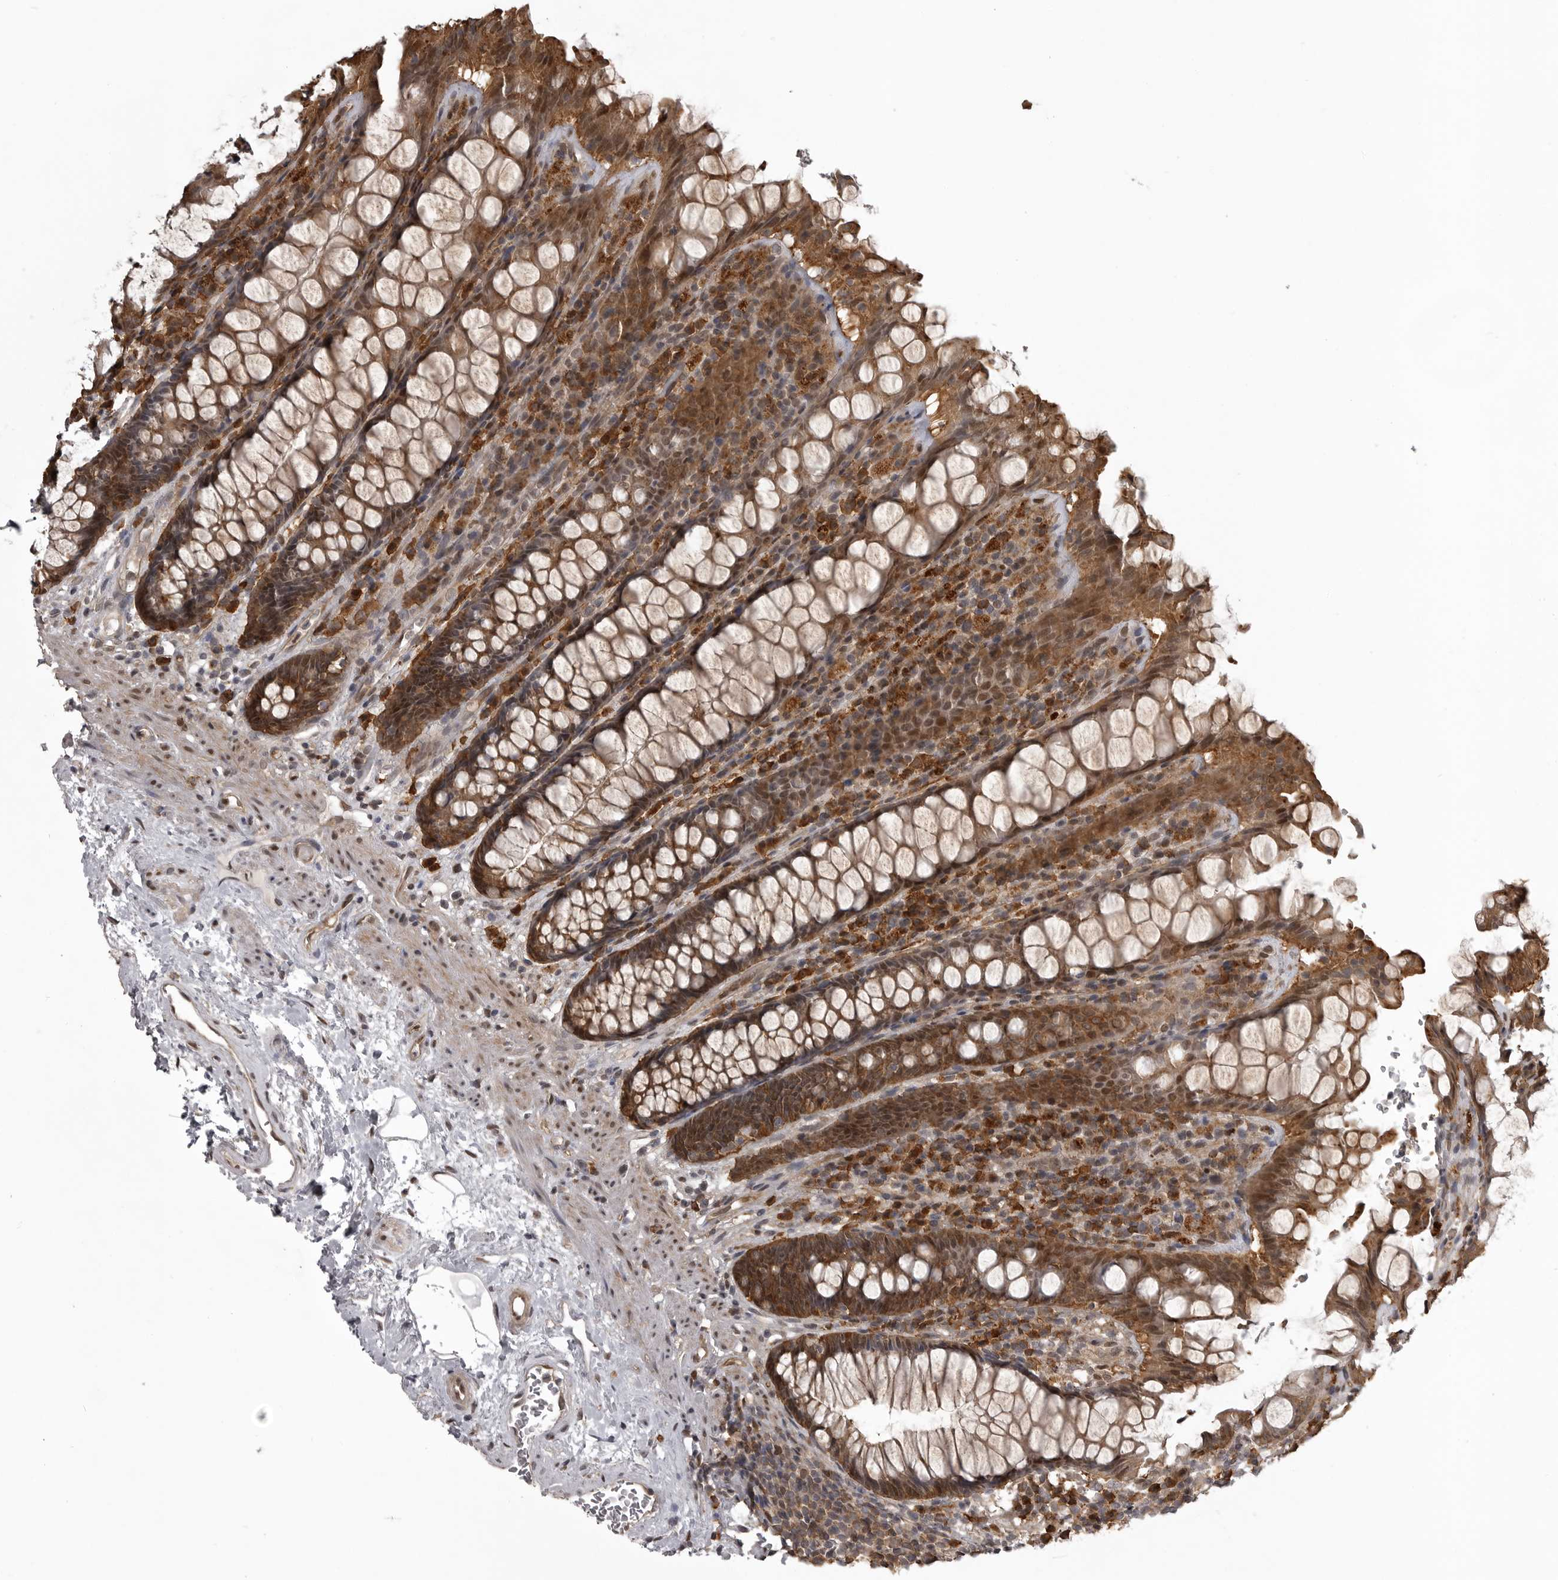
{"staining": {"intensity": "strong", "quantity": ">75%", "location": "cytoplasmic/membranous,nuclear"}, "tissue": "rectum", "cell_type": "Glandular cells", "image_type": "normal", "snomed": [{"axis": "morphology", "description": "Normal tissue, NOS"}, {"axis": "topography", "description": "Rectum"}], "caption": "IHC (DAB (3,3'-diaminobenzidine)) staining of normal rectum exhibits strong cytoplasmic/membranous,nuclear protein staining in approximately >75% of glandular cells.", "gene": "SNX16", "patient": {"sex": "male", "age": 64}}